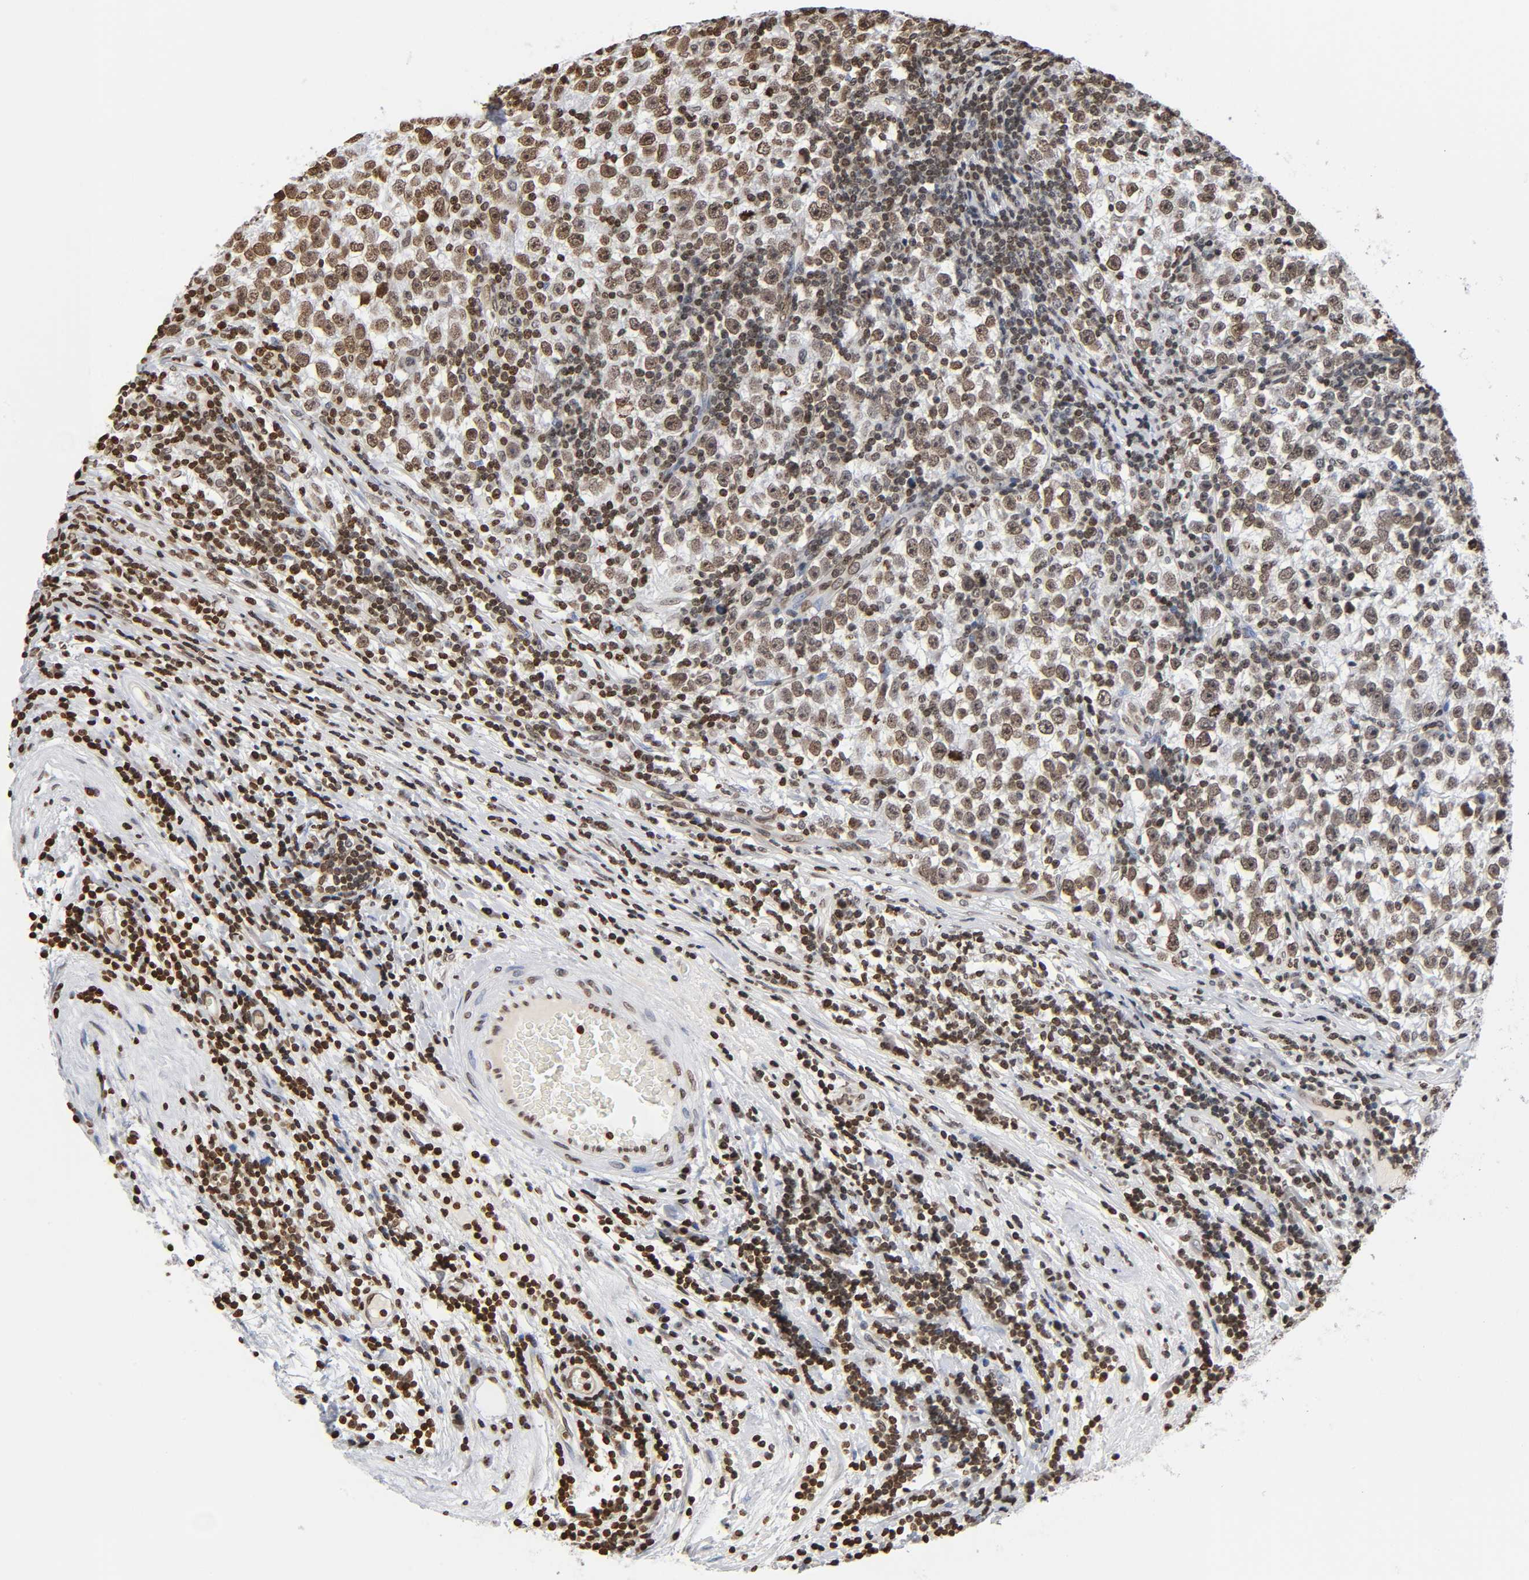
{"staining": {"intensity": "moderate", "quantity": ">75%", "location": "nuclear"}, "tissue": "testis cancer", "cell_type": "Tumor cells", "image_type": "cancer", "snomed": [{"axis": "morphology", "description": "Seminoma, NOS"}, {"axis": "topography", "description": "Testis"}], "caption": "Moderate nuclear staining for a protein is identified in approximately >75% of tumor cells of seminoma (testis) using immunohistochemistry (IHC).", "gene": "HOXA6", "patient": {"sex": "male", "age": 43}}